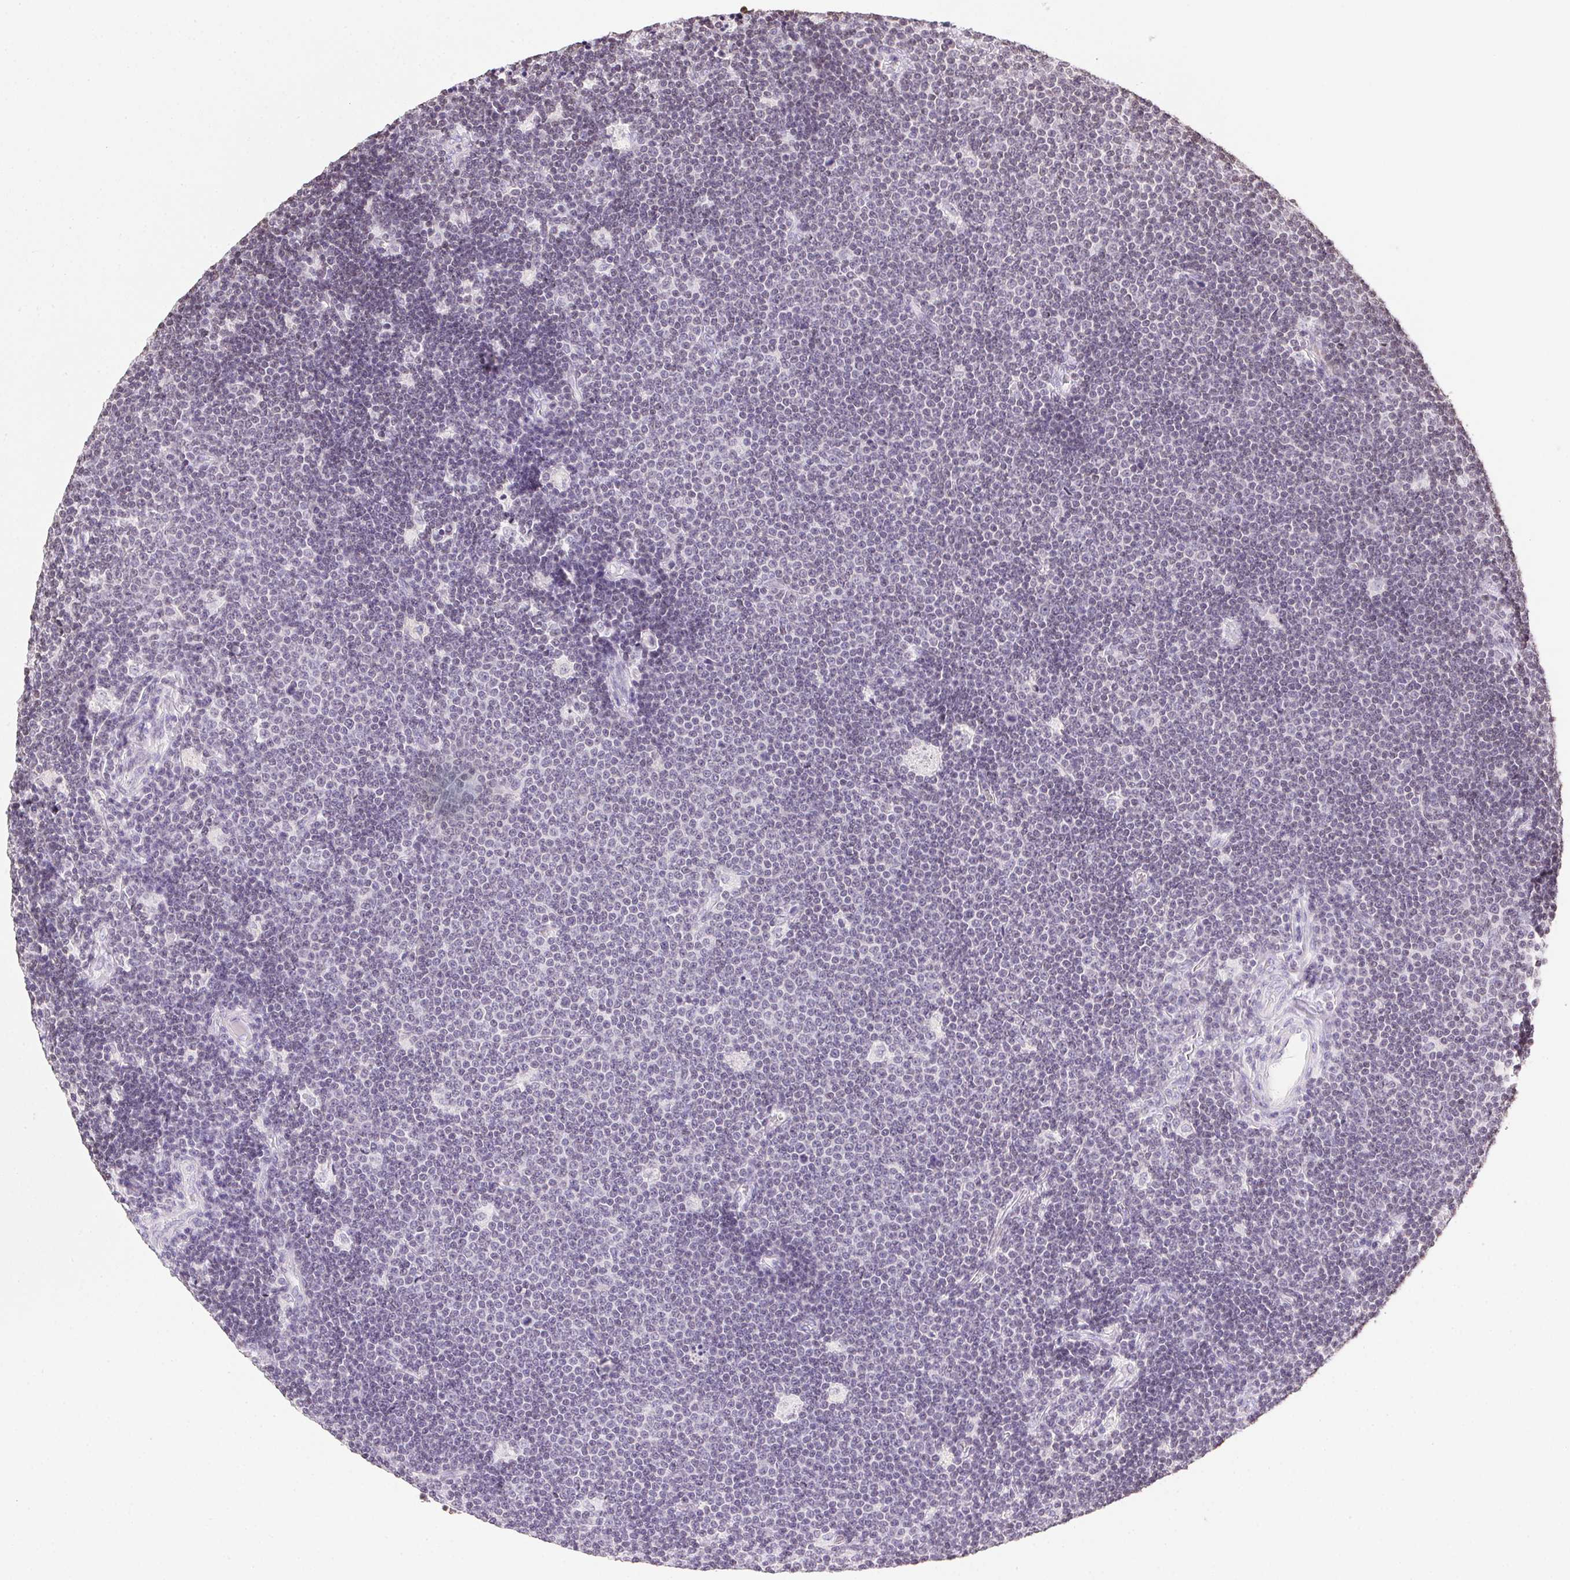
{"staining": {"intensity": "negative", "quantity": "none", "location": "none"}, "tissue": "lymphoma", "cell_type": "Tumor cells", "image_type": "cancer", "snomed": [{"axis": "morphology", "description": "Malignant lymphoma, non-Hodgkin's type, Low grade"}, {"axis": "topography", "description": "Brain"}], "caption": "Tumor cells show no significant positivity in lymphoma.", "gene": "PRL", "patient": {"sex": "female", "age": 66}}